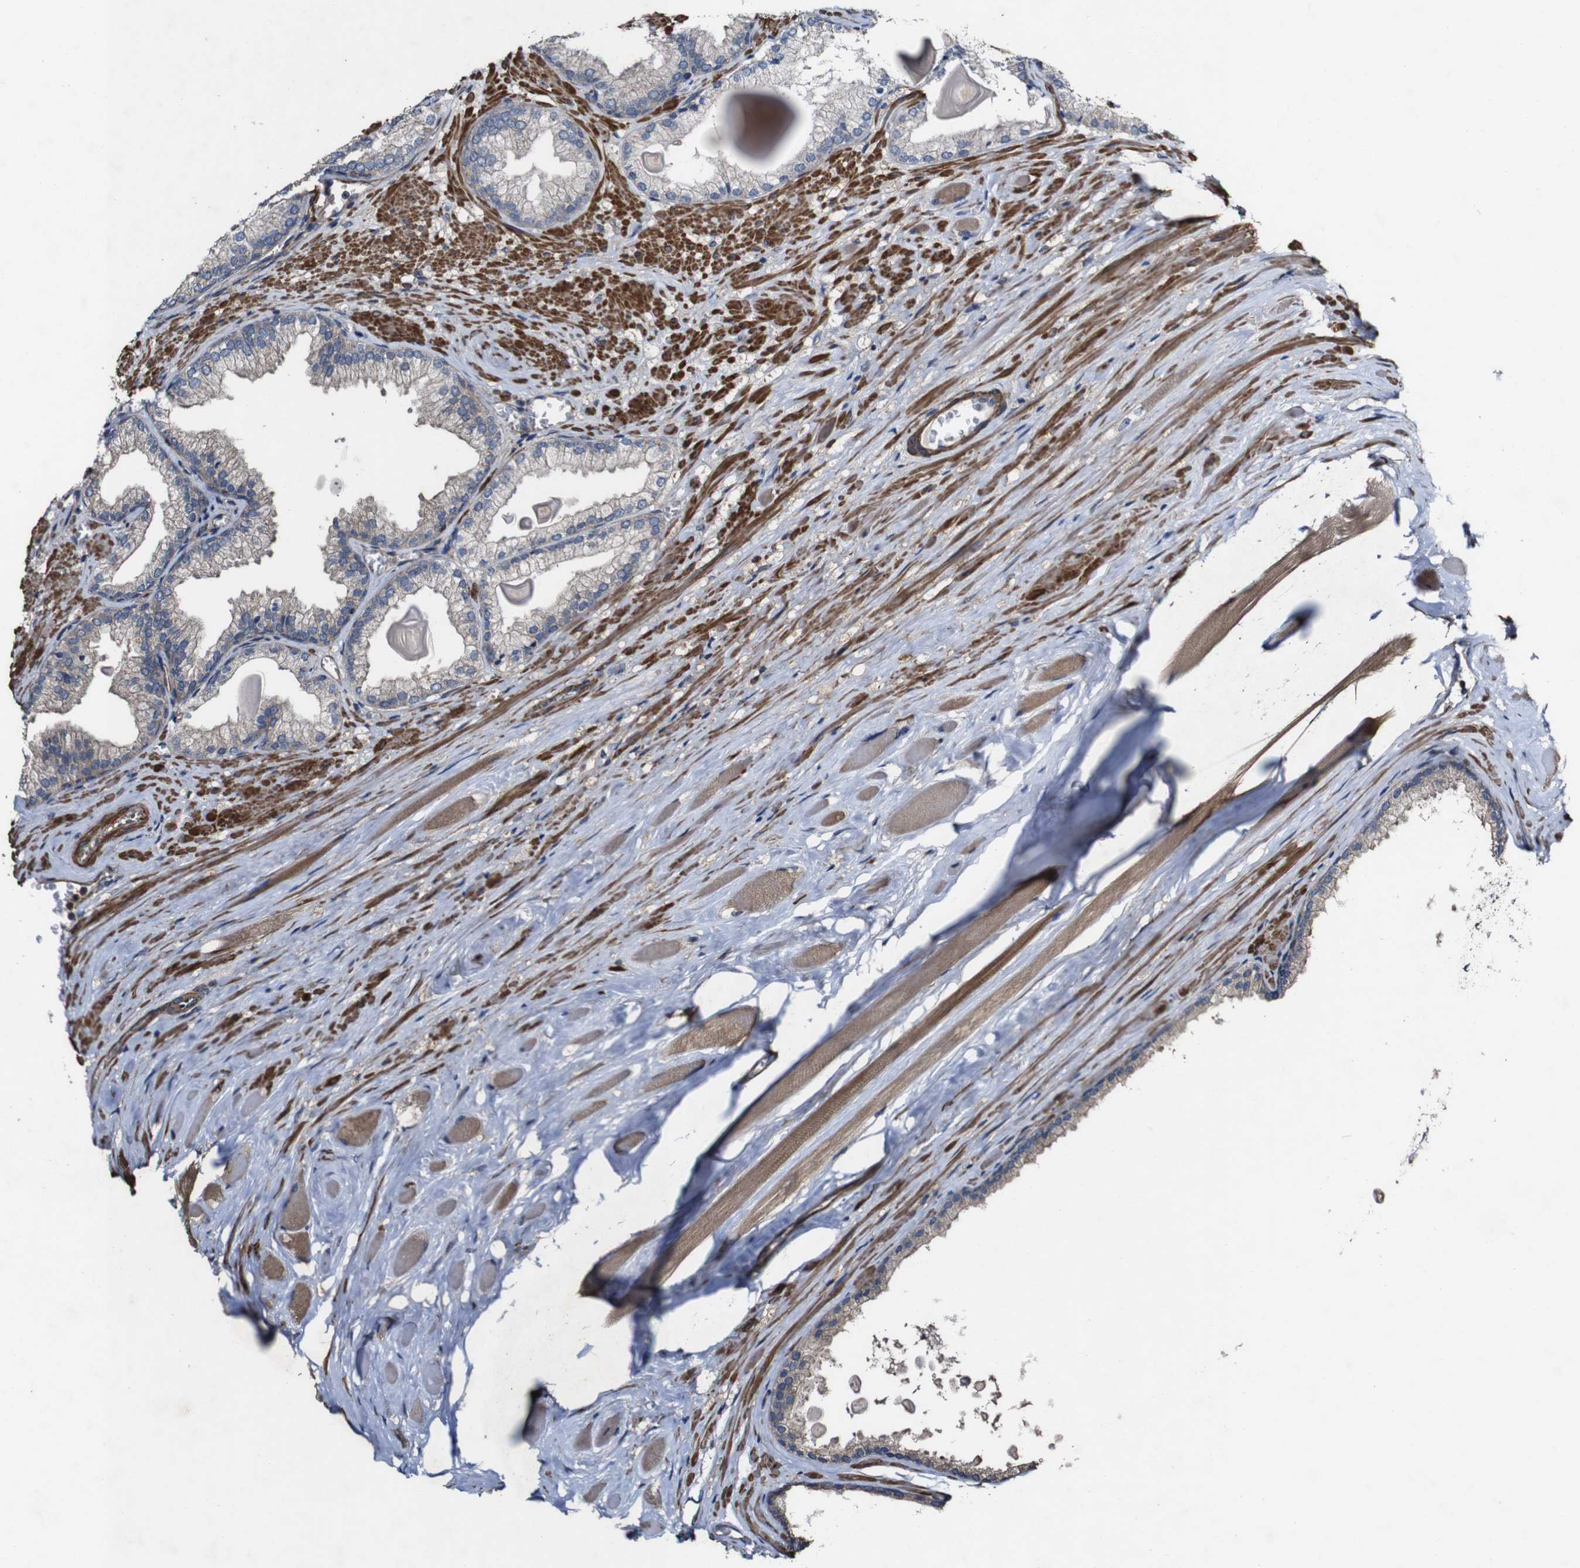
{"staining": {"intensity": "weak", "quantity": "<25%", "location": "cytoplasmic/membranous"}, "tissue": "prostate cancer", "cell_type": "Tumor cells", "image_type": "cancer", "snomed": [{"axis": "morphology", "description": "Adenocarcinoma, Low grade"}, {"axis": "topography", "description": "Prostate"}], "caption": "DAB (3,3'-diaminobenzidine) immunohistochemical staining of prostate cancer reveals no significant expression in tumor cells.", "gene": "GSDME", "patient": {"sex": "male", "age": 59}}